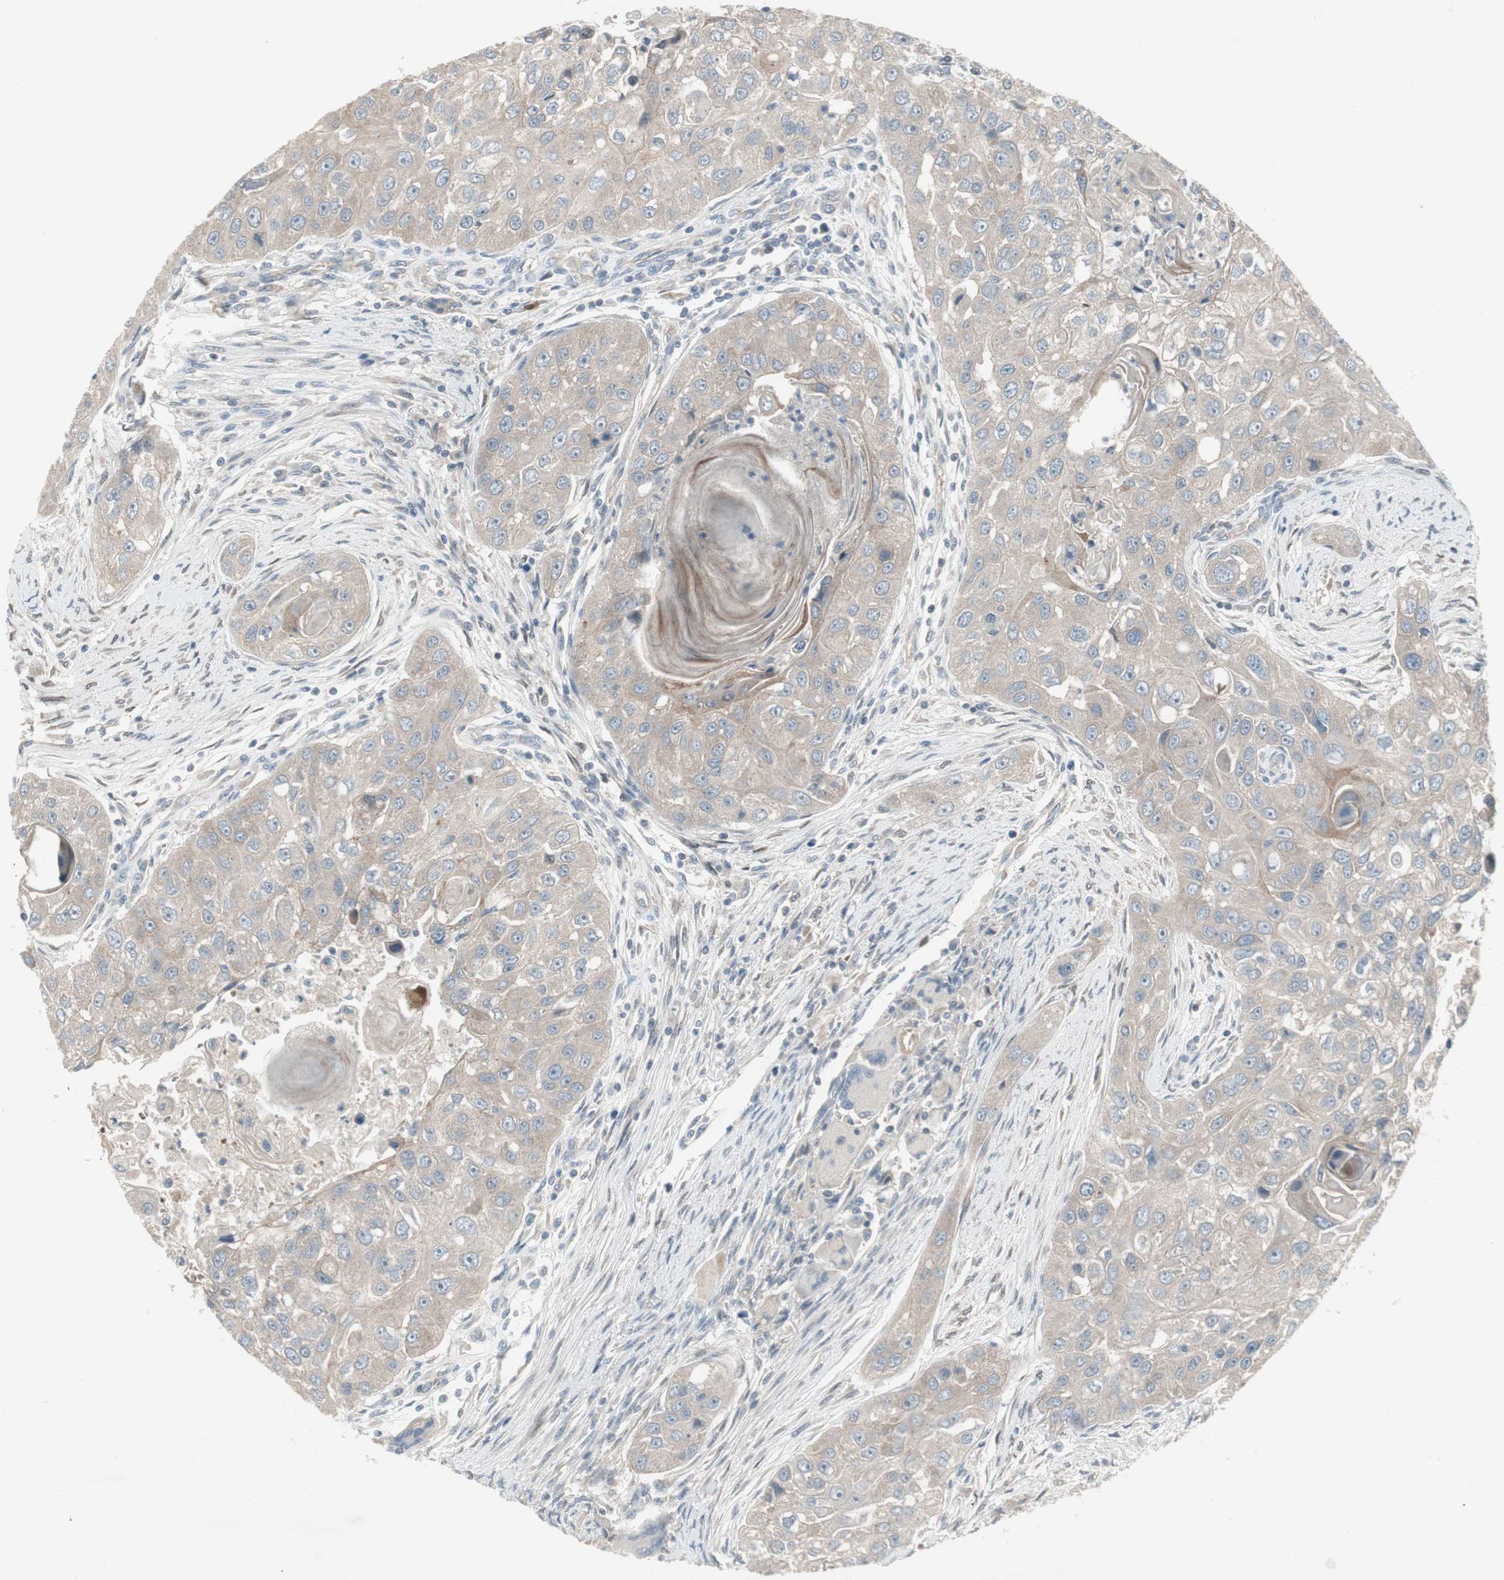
{"staining": {"intensity": "weak", "quantity": ">75%", "location": "cytoplasmic/membranous"}, "tissue": "head and neck cancer", "cell_type": "Tumor cells", "image_type": "cancer", "snomed": [{"axis": "morphology", "description": "Normal tissue, NOS"}, {"axis": "morphology", "description": "Squamous cell carcinoma, NOS"}, {"axis": "topography", "description": "Skeletal muscle"}, {"axis": "topography", "description": "Head-Neck"}], "caption": "There is low levels of weak cytoplasmic/membranous expression in tumor cells of head and neck cancer (squamous cell carcinoma), as demonstrated by immunohistochemical staining (brown color).", "gene": "PANK2", "patient": {"sex": "male", "age": 51}}